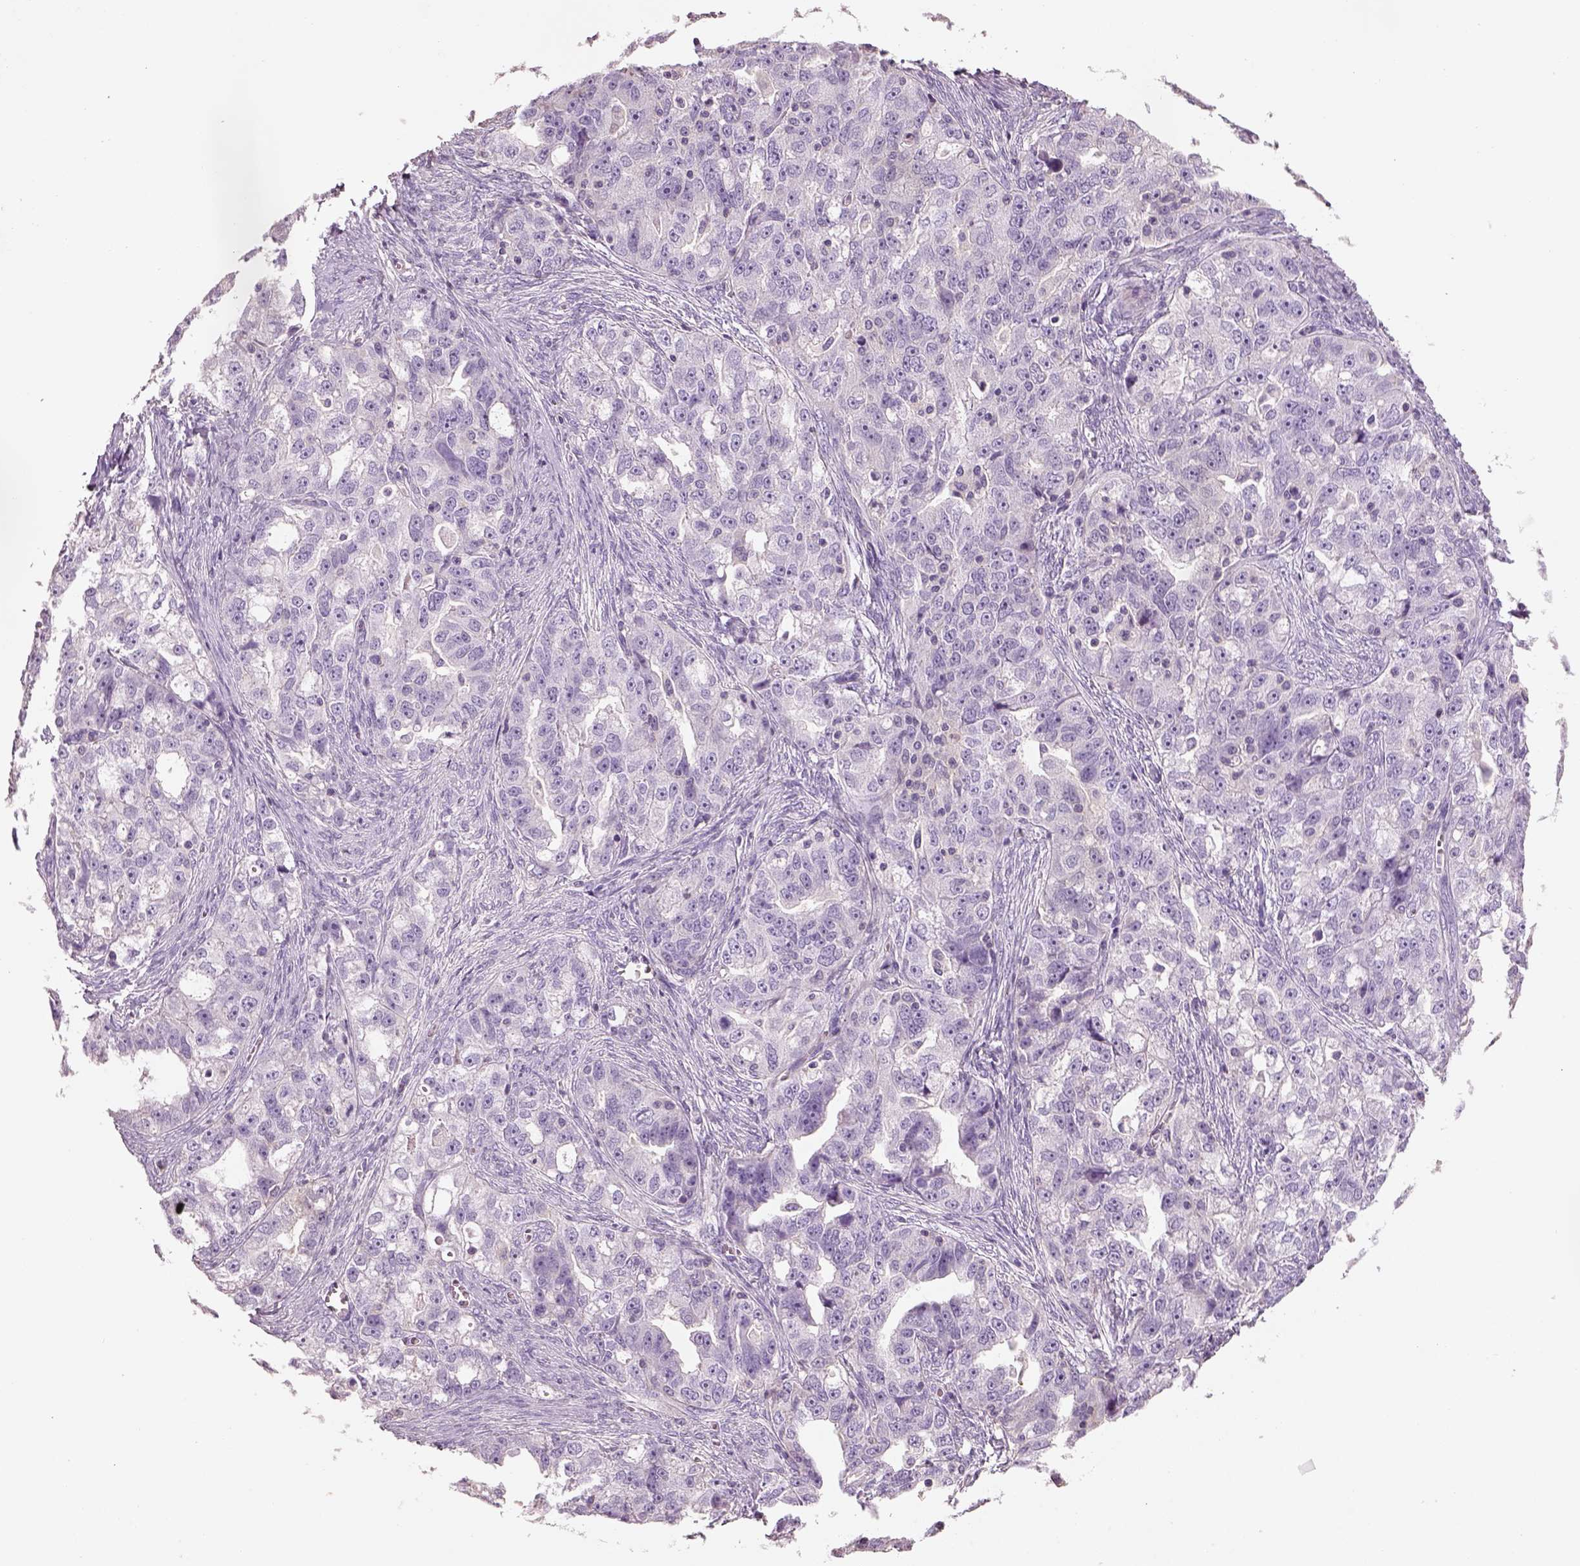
{"staining": {"intensity": "negative", "quantity": "none", "location": "none"}, "tissue": "ovarian cancer", "cell_type": "Tumor cells", "image_type": "cancer", "snomed": [{"axis": "morphology", "description": "Cystadenocarcinoma, serous, NOS"}, {"axis": "topography", "description": "Ovary"}], "caption": "This histopathology image is of ovarian cancer stained with IHC to label a protein in brown with the nuclei are counter-stained blue. There is no staining in tumor cells.", "gene": "OTUD6A", "patient": {"sex": "female", "age": 51}}